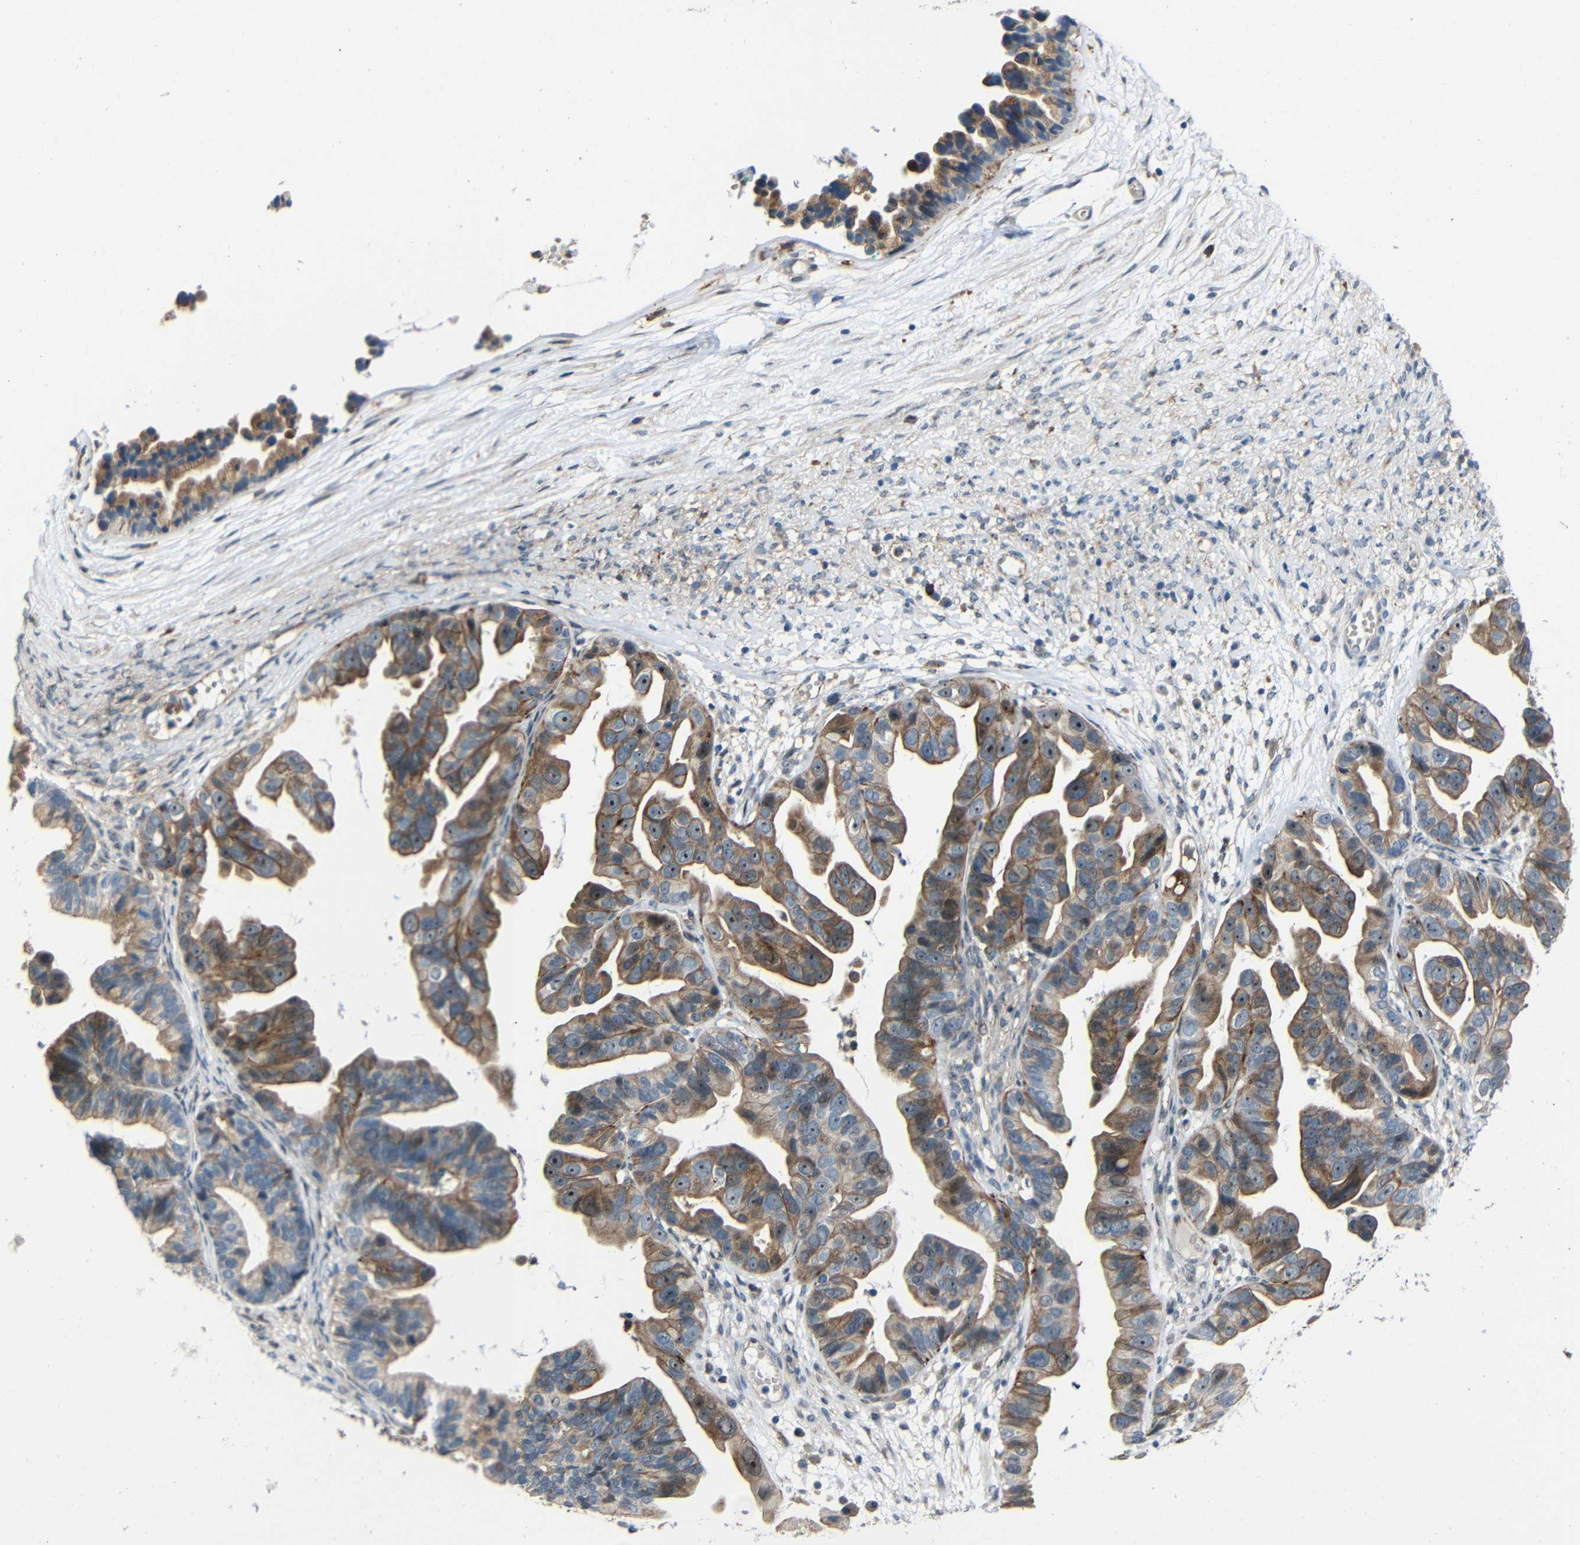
{"staining": {"intensity": "moderate", "quantity": ">75%", "location": "cytoplasmic/membranous,nuclear"}, "tissue": "ovarian cancer", "cell_type": "Tumor cells", "image_type": "cancer", "snomed": [{"axis": "morphology", "description": "Cystadenocarcinoma, serous, NOS"}, {"axis": "topography", "description": "Ovary"}], "caption": "Protein staining shows moderate cytoplasmic/membranous and nuclear staining in about >75% of tumor cells in serous cystadenocarcinoma (ovarian).", "gene": "DNAJC5", "patient": {"sex": "female", "age": 56}}